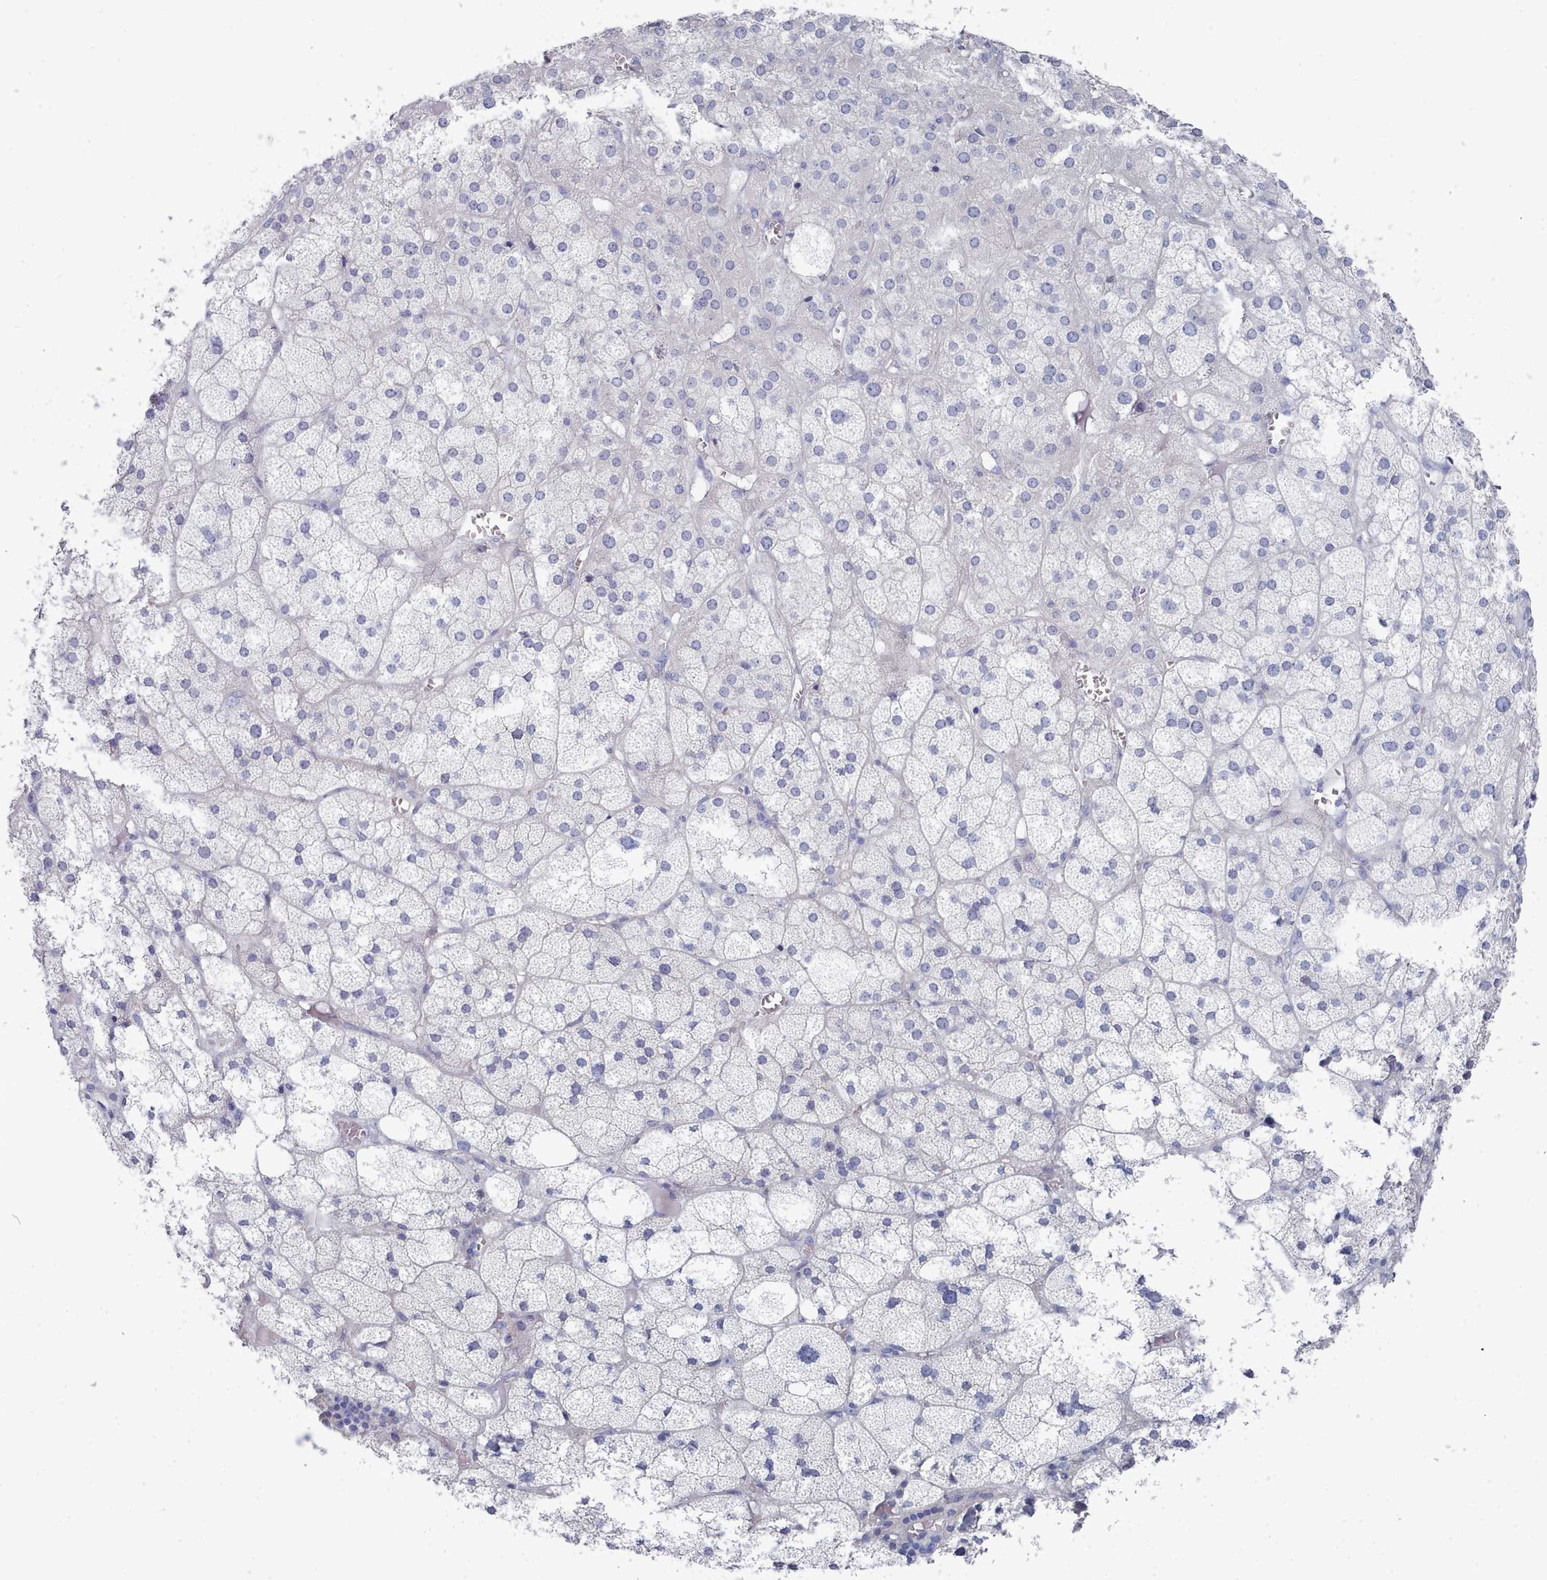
{"staining": {"intensity": "negative", "quantity": "none", "location": "none"}, "tissue": "adrenal gland", "cell_type": "Glandular cells", "image_type": "normal", "snomed": [{"axis": "morphology", "description": "Normal tissue, NOS"}, {"axis": "topography", "description": "Adrenal gland"}], "caption": "A micrograph of adrenal gland stained for a protein demonstrates no brown staining in glandular cells.", "gene": "ENSG00000285188", "patient": {"sex": "female", "age": 61}}